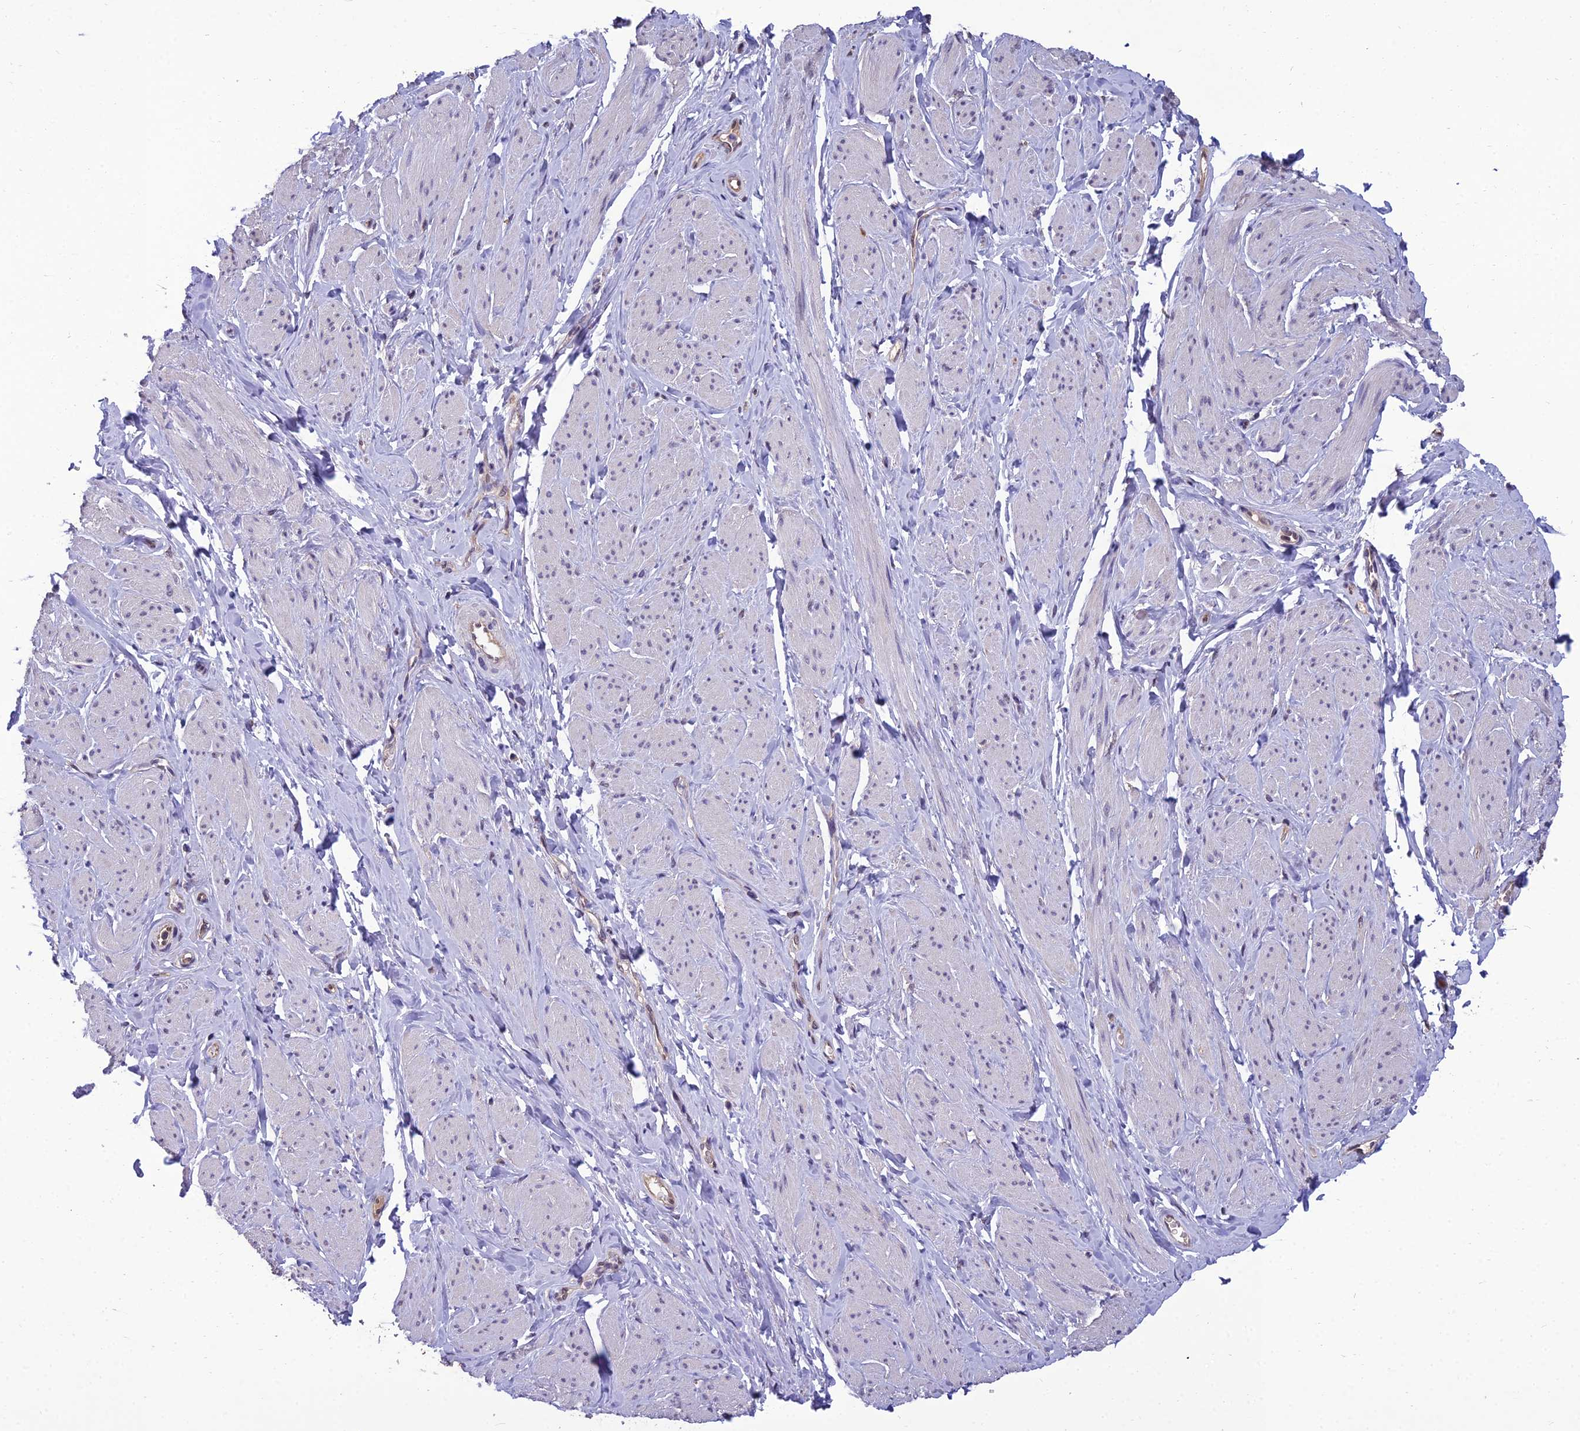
{"staining": {"intensity": "negative", "quantity": "none", "location": "none"}, "tissue": "smooth muscle", "cell_type": "Smooth muscle cells", "image_type": "normal", "snomed": [{"axis": "morphology", "description": "Normal tissue, NOS"}, {"axis": "topography", "description": "Smooth muscle"}, {"axis": "topography", "description": "Peripheral nerve tissue"}], "caption": "There is no significant expression in smooth muscle cells of smooth muscle.", "gene": "GRWD1", "patient": {"sex": "male", "age": 69}}